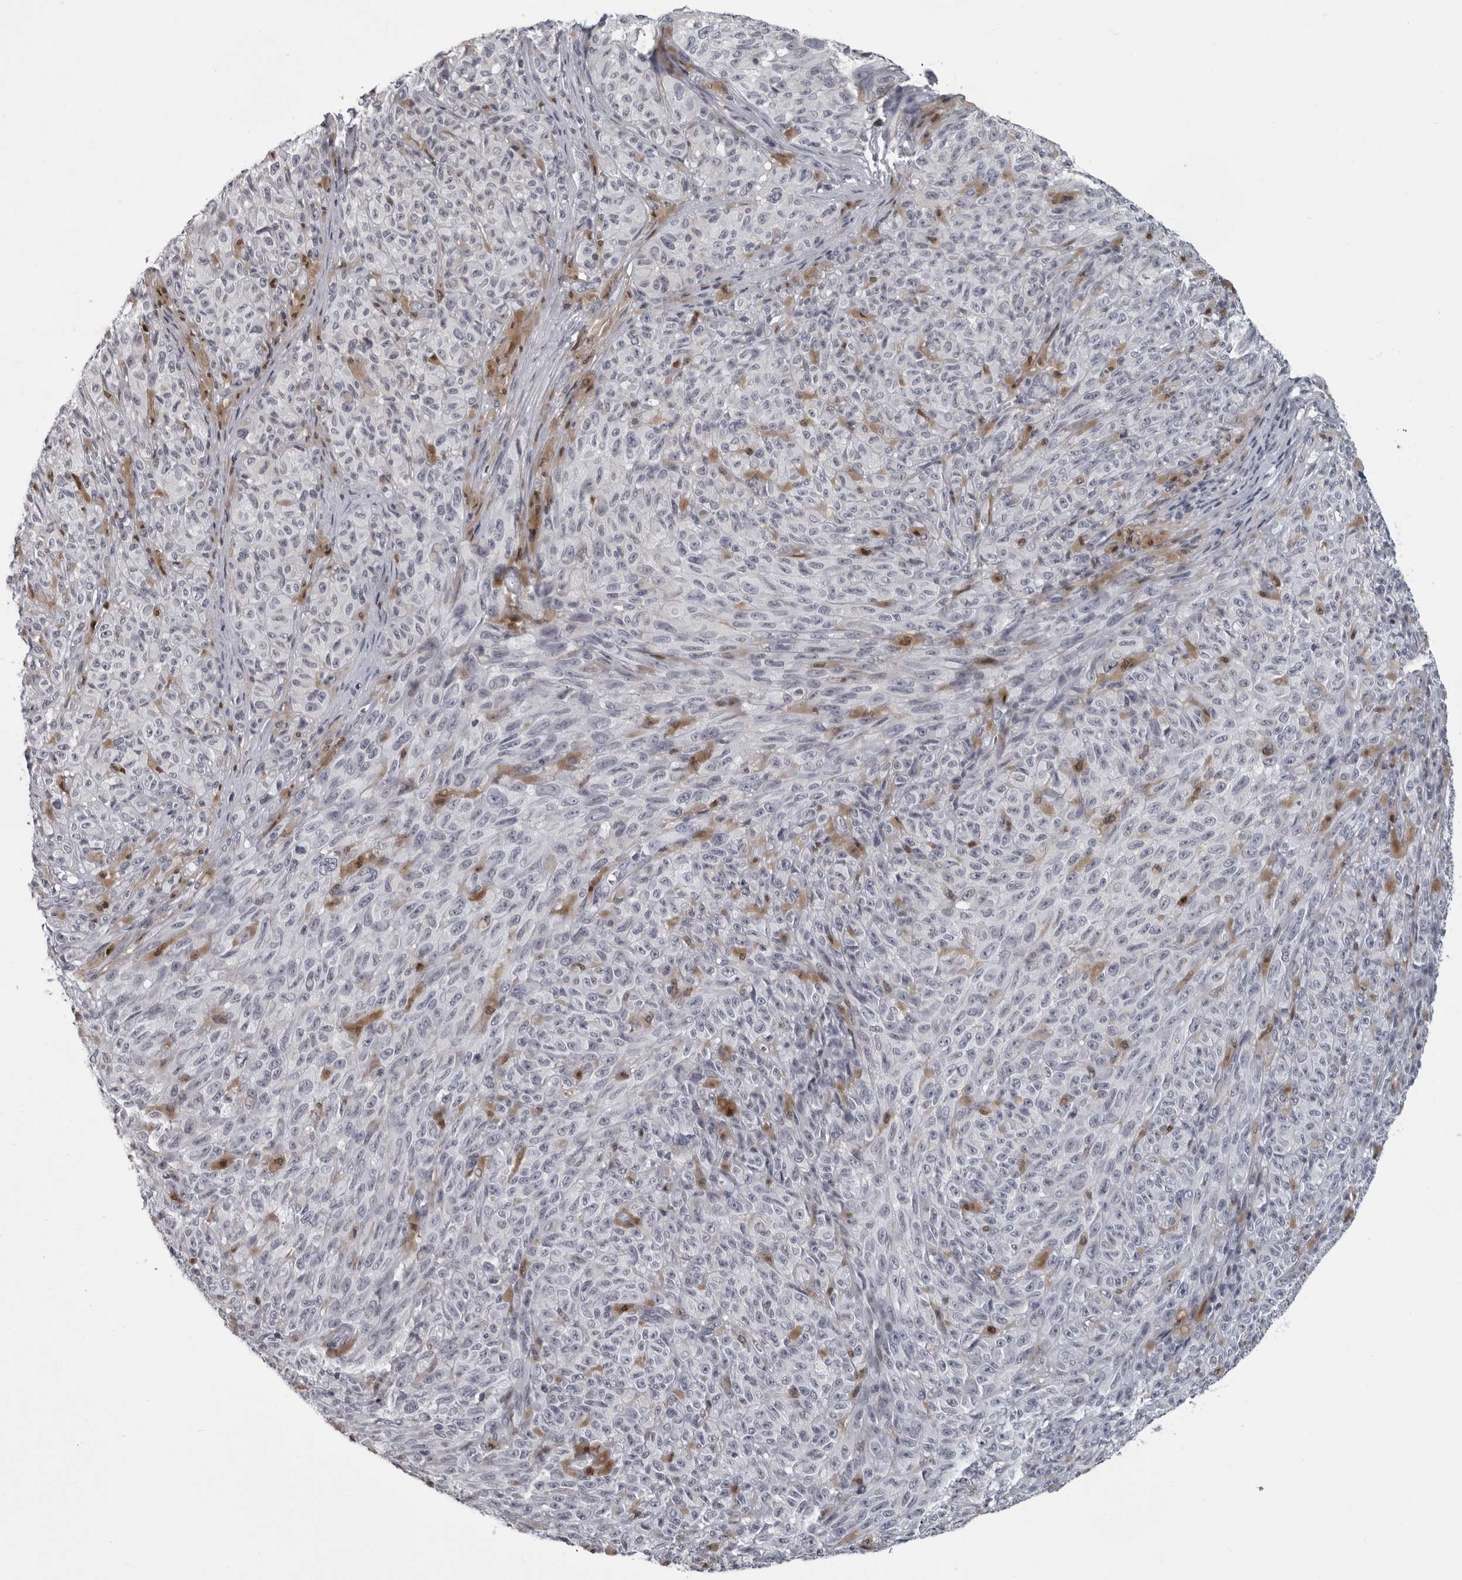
{"staining": {"intensity": "negative", "quantity": "none", "location": "none"}, "tissue": "melanoma", "cell_type": "Tumor cells", "image_type": "cancer", "snomed": [{"axis": "morphology", "description": "Malignant melanoma, NOS"}, {"axis": "topography", "description": "Skin"}], "caption": "This is an immunohistochemistry (IHC) histopathology image of melanoma. There is no expression in tumor cells.", "gene": "LZIC", "patient": {"sex": "female", "age": 82}}